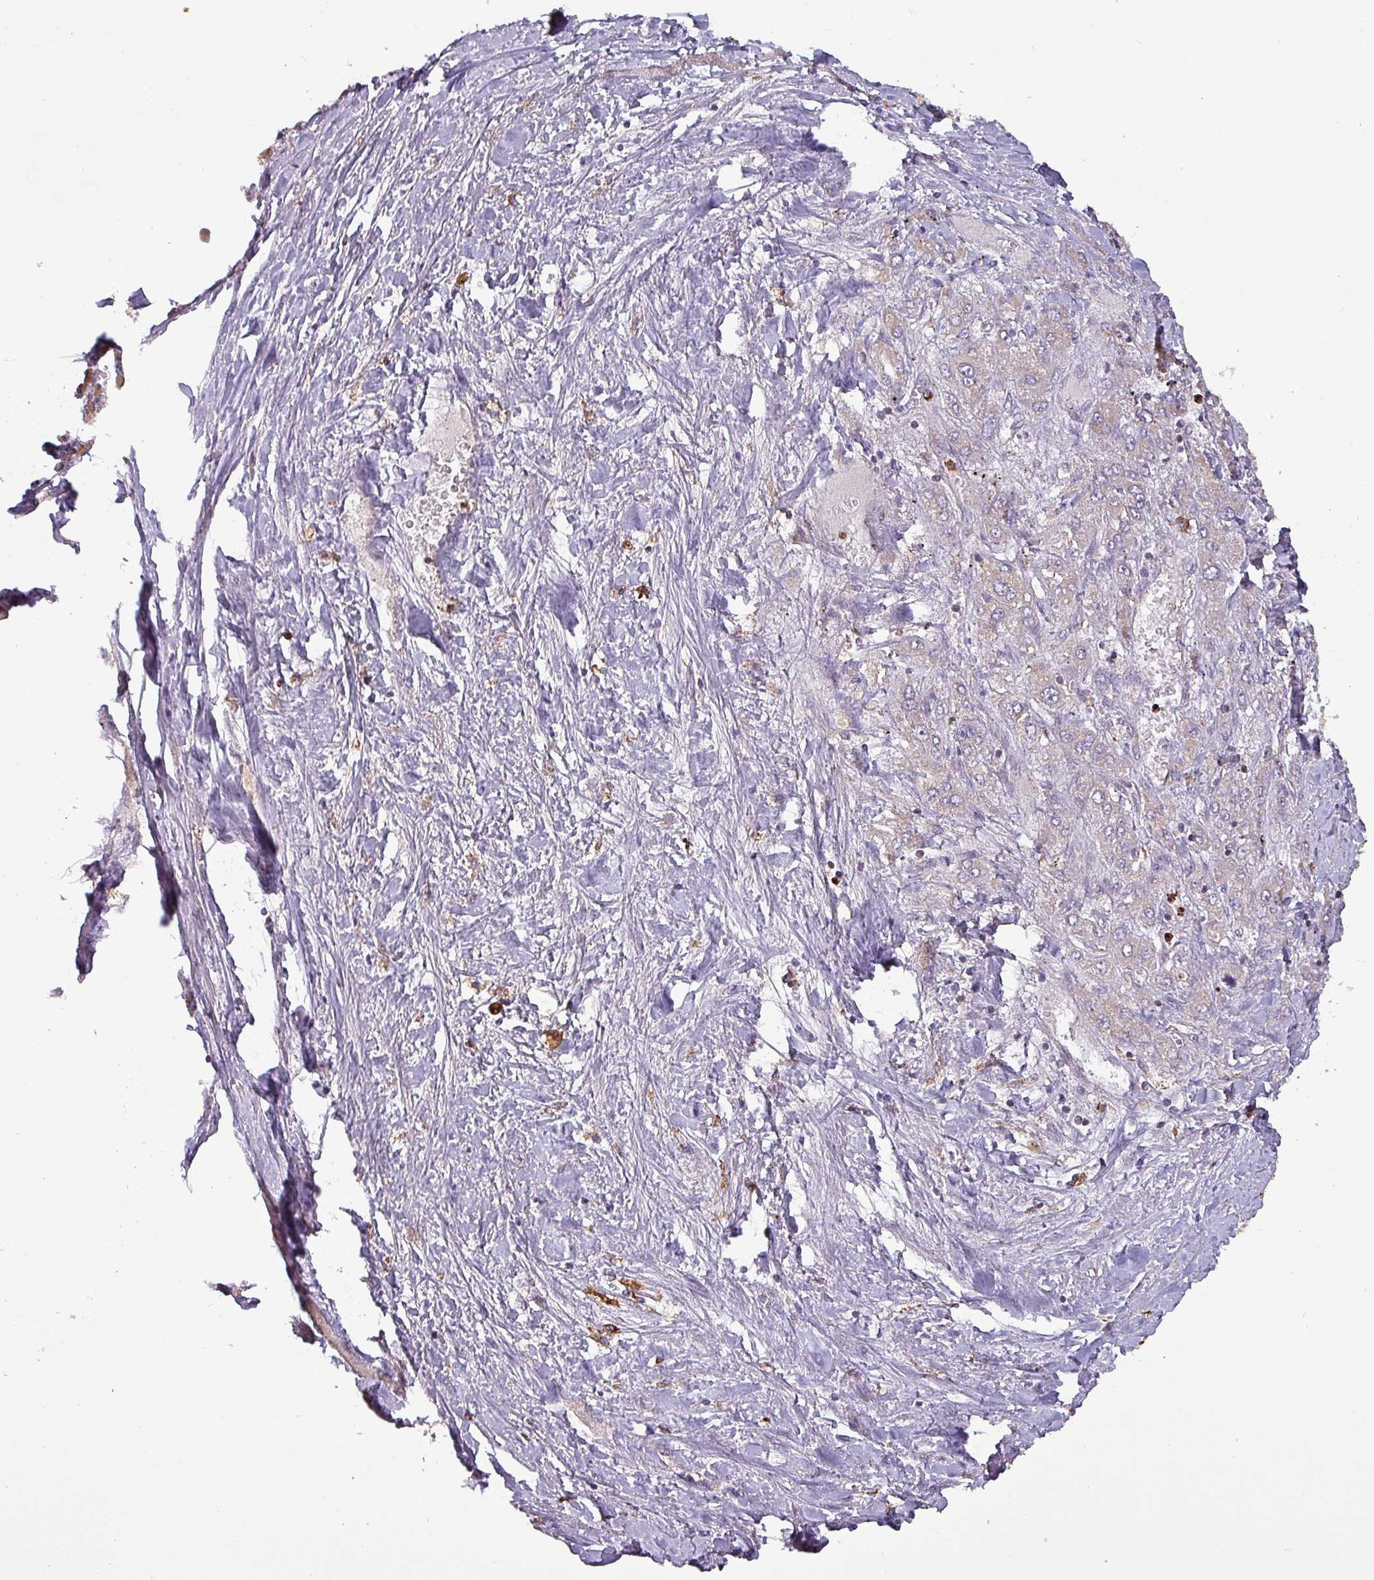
{"staining": {"intensity": "weak", "quantity": "25%-75%", "location": "cytoplasmic/membranous"}, "tissue": "liver cancer", "cell_type": "Tumor cells", "image_type": "cancer", "snomed": [{"axis": "morphology", "description": "Carcinoma, Hepatocellular, NOS"}, {"axis": "topography", "description": "Liver"}], "caption": "Tumor cells show weak cytoplasmic/membranous expression in approximately 25%-75% of cells in liver cancer (hepatocellular carcinoma). (brown staining indicates protein expression, while blue staining denotes nuclei).", "gene": "SCIN", "patient": {"sex": "female", "age": 73}}